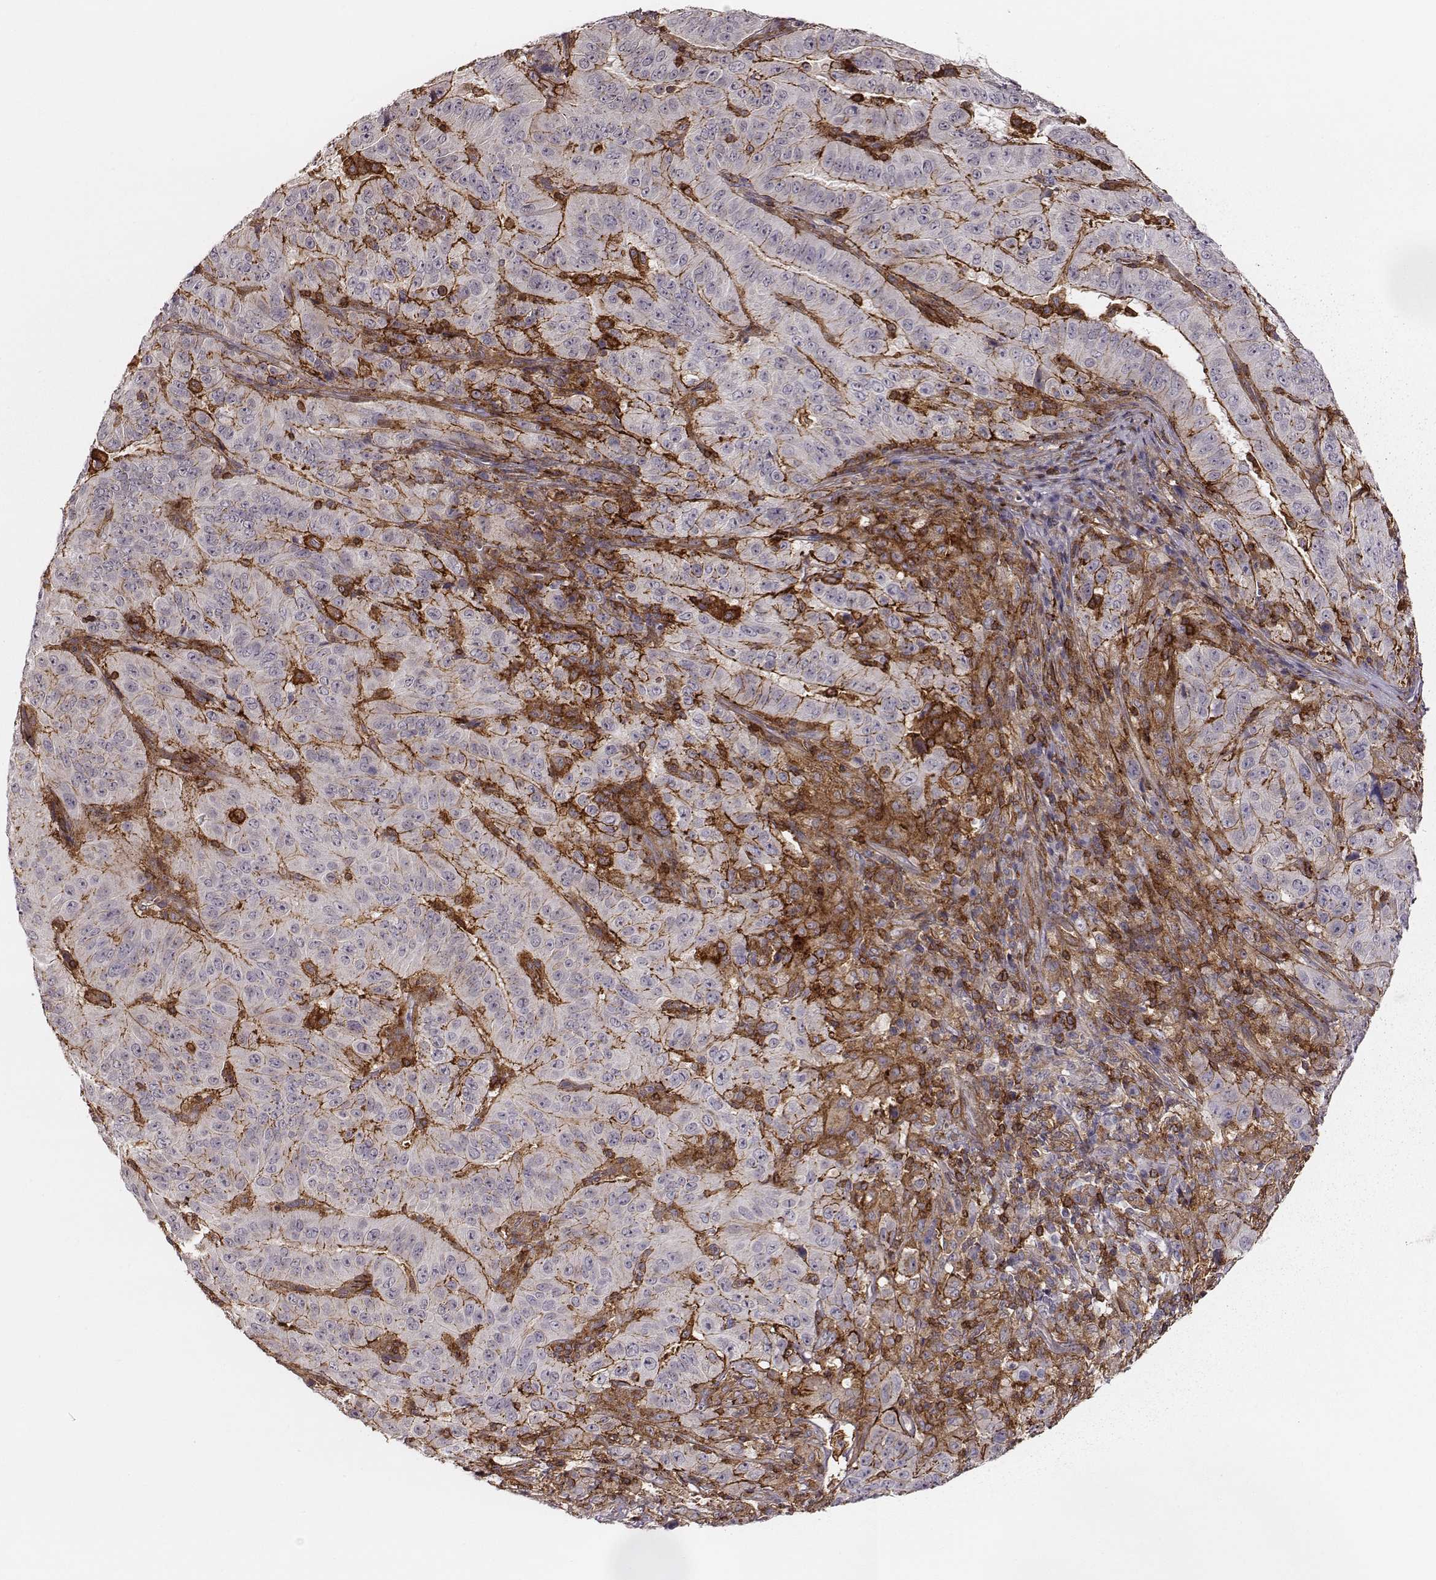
{"staining": {"intensity": "moderate", "quantity": "<25%", "location": "cytoplasmic/membranous"}, "tissue": "pancreatic cancer", "cell_type": "Tumor cells", "image_type": "cancer", "snomed": [{"axis": "morphology", "description": "Adenocarcinoma, NOS"}, {"axis": "topography", "description": "Pancreas"}], "caption": "Human pancreatic cancer (adenocarcinoma) stained with a brown dye demonstrates moderate cytoplasmic/membranous positive expression in about <25% of tumor cells.", "gene": "ZYX", "patient": {"sex": "male", "age": 63}}